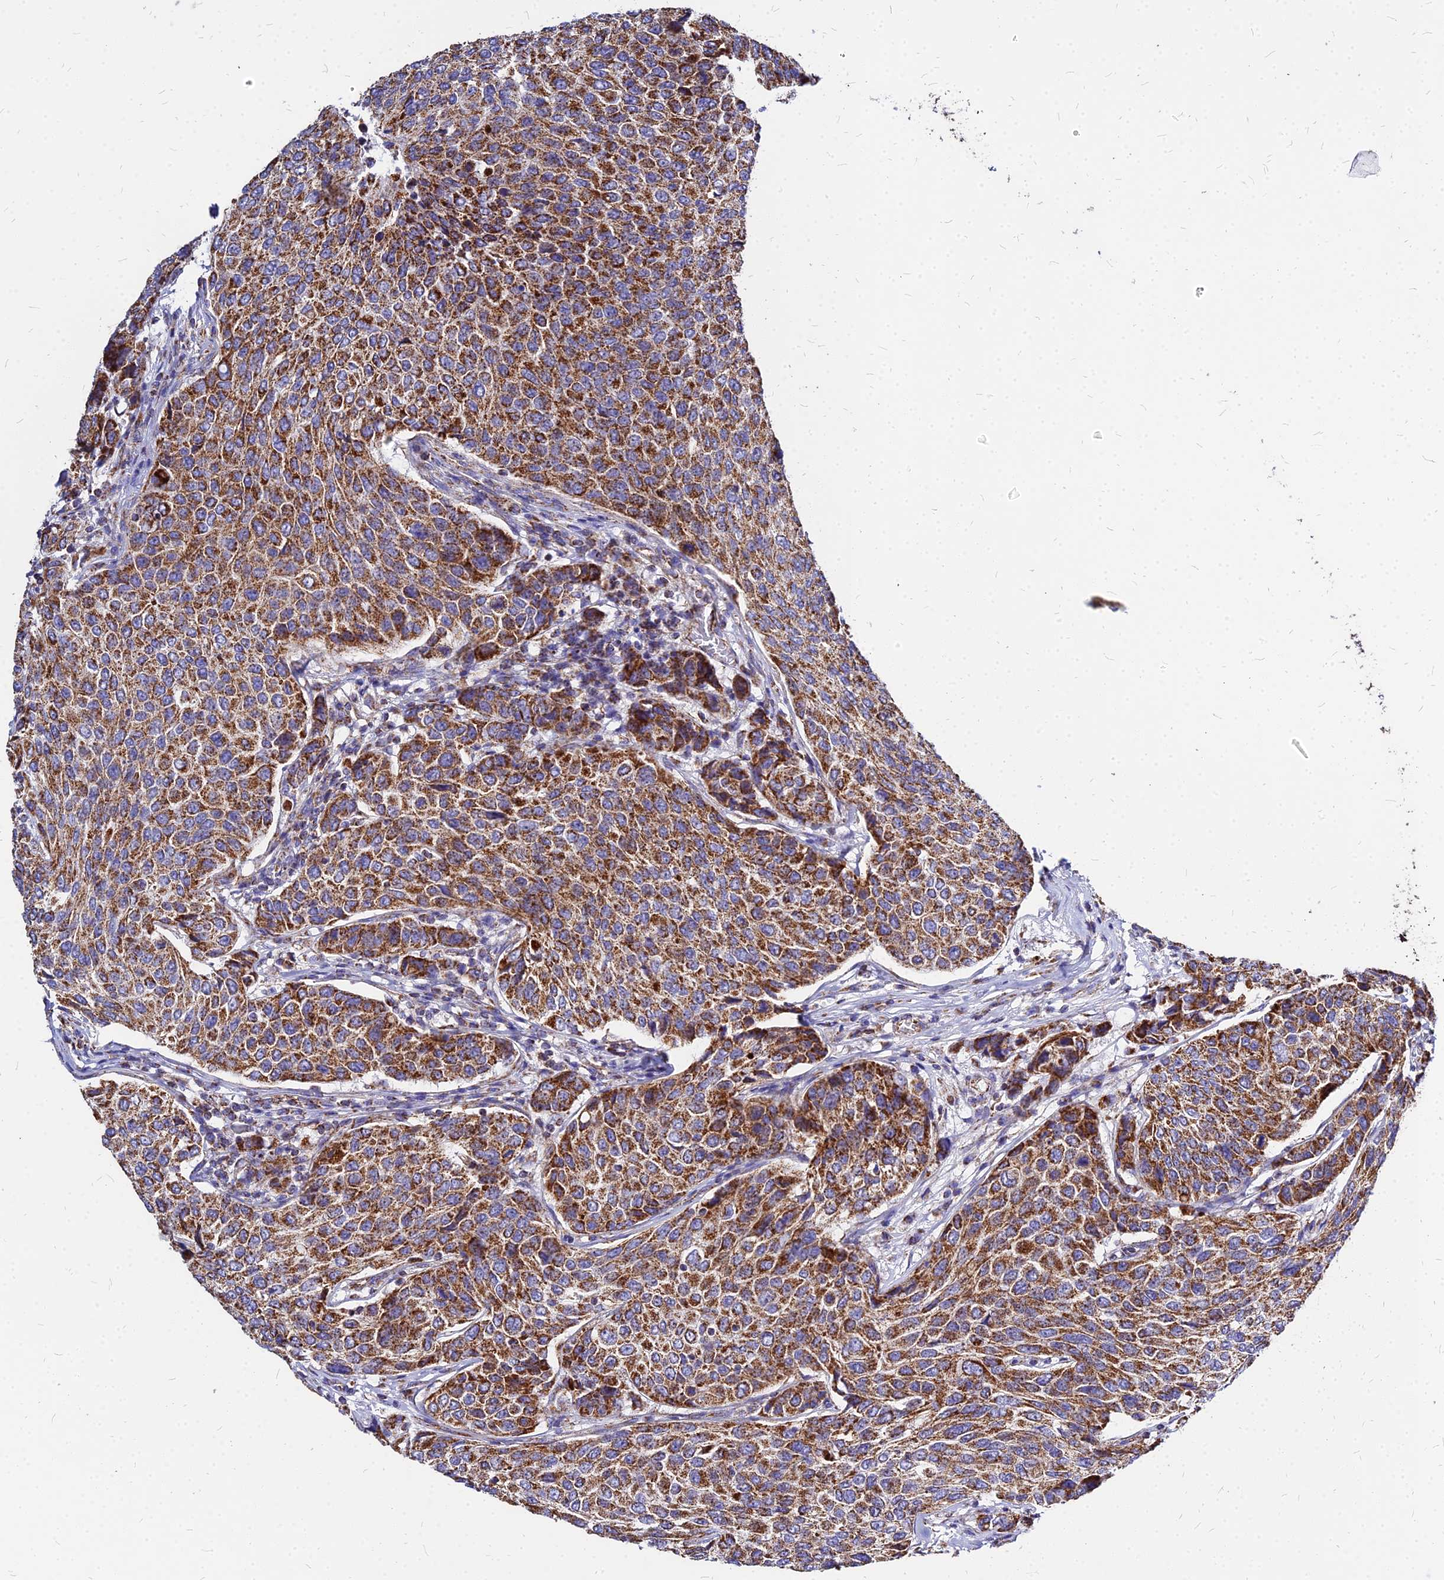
{"staining": {"intensity": "strong", "quantity": ">75%", "location": "cytoplasmic/membranous"}, "tissue": "breast cancer", "cell_type": "Tumor cells", "image_type": "cancer", "snomed": [{"axis": "morphology", "description": "Duct carcinoma"}, {"axis": "topography", "description": "Breast"}], "caption": "Protein expression analysis of breast cancer displays strong cytoplasmic/membranous staining in approximately >75% of tumor cells.", "gene": "DLD", "patient": {"sex": "female", "age": 55}}